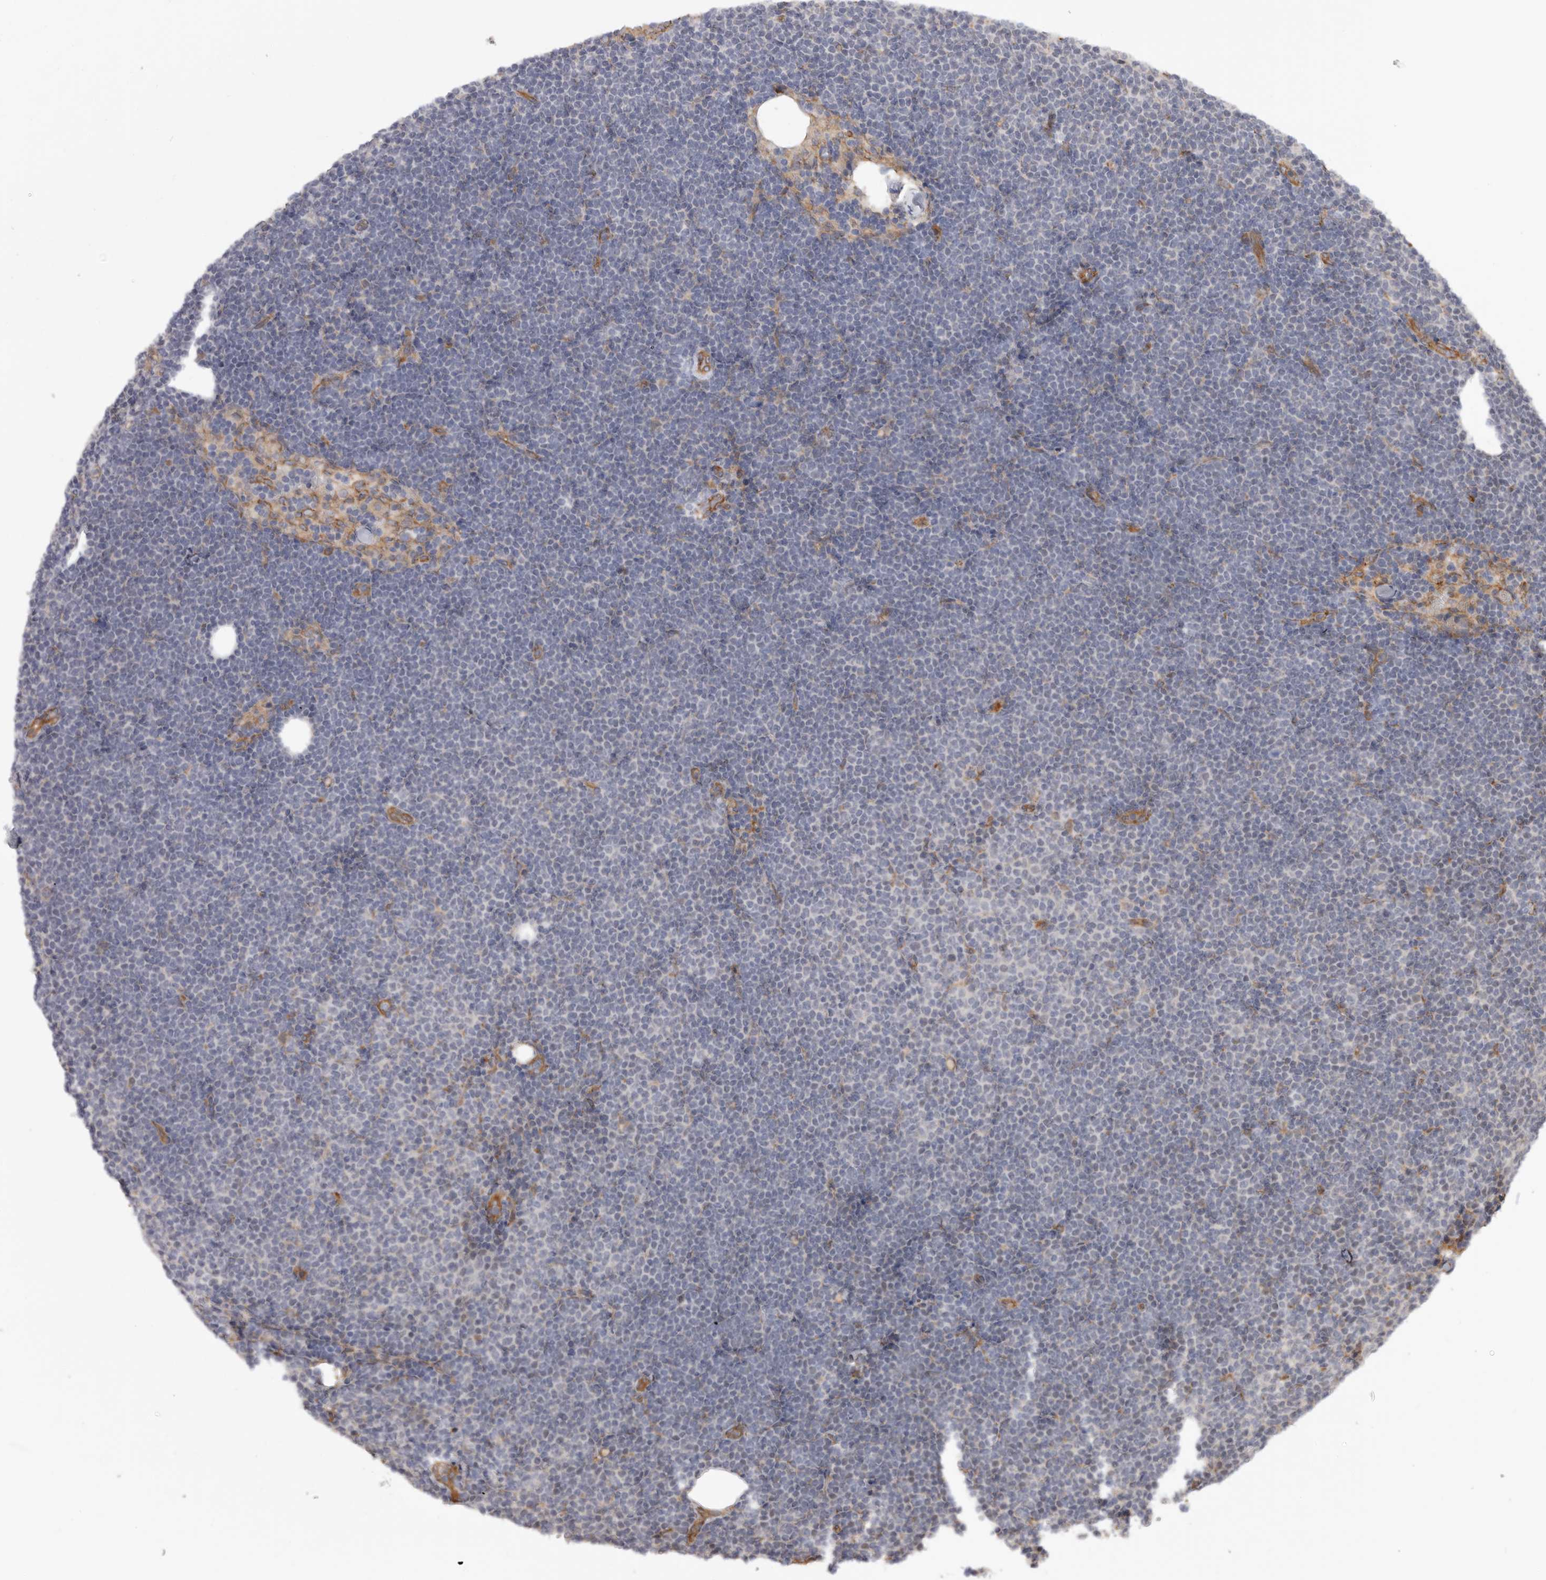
{"staining": {"intensity": "negative", "quantity": "none", "location": "none"}, "tissue": "lymphoma", "cell_type": "Tumor cells", "image_type": "cancer", "snomed": [{"axis": "morphology", "description": "Malignant lymphoma, non-Hodgkin's type, Low grade"}, {"axis": "topography", "description": "Lymph node"}], "caption": "Malignant lymphoma, non-Hodgkin's type (low-grade) was stained to show a protein in brown. There is no significant staining in tumor cells.", "gene": "CDC42BPB", "patient": {"sex": "female", "age": 53}}